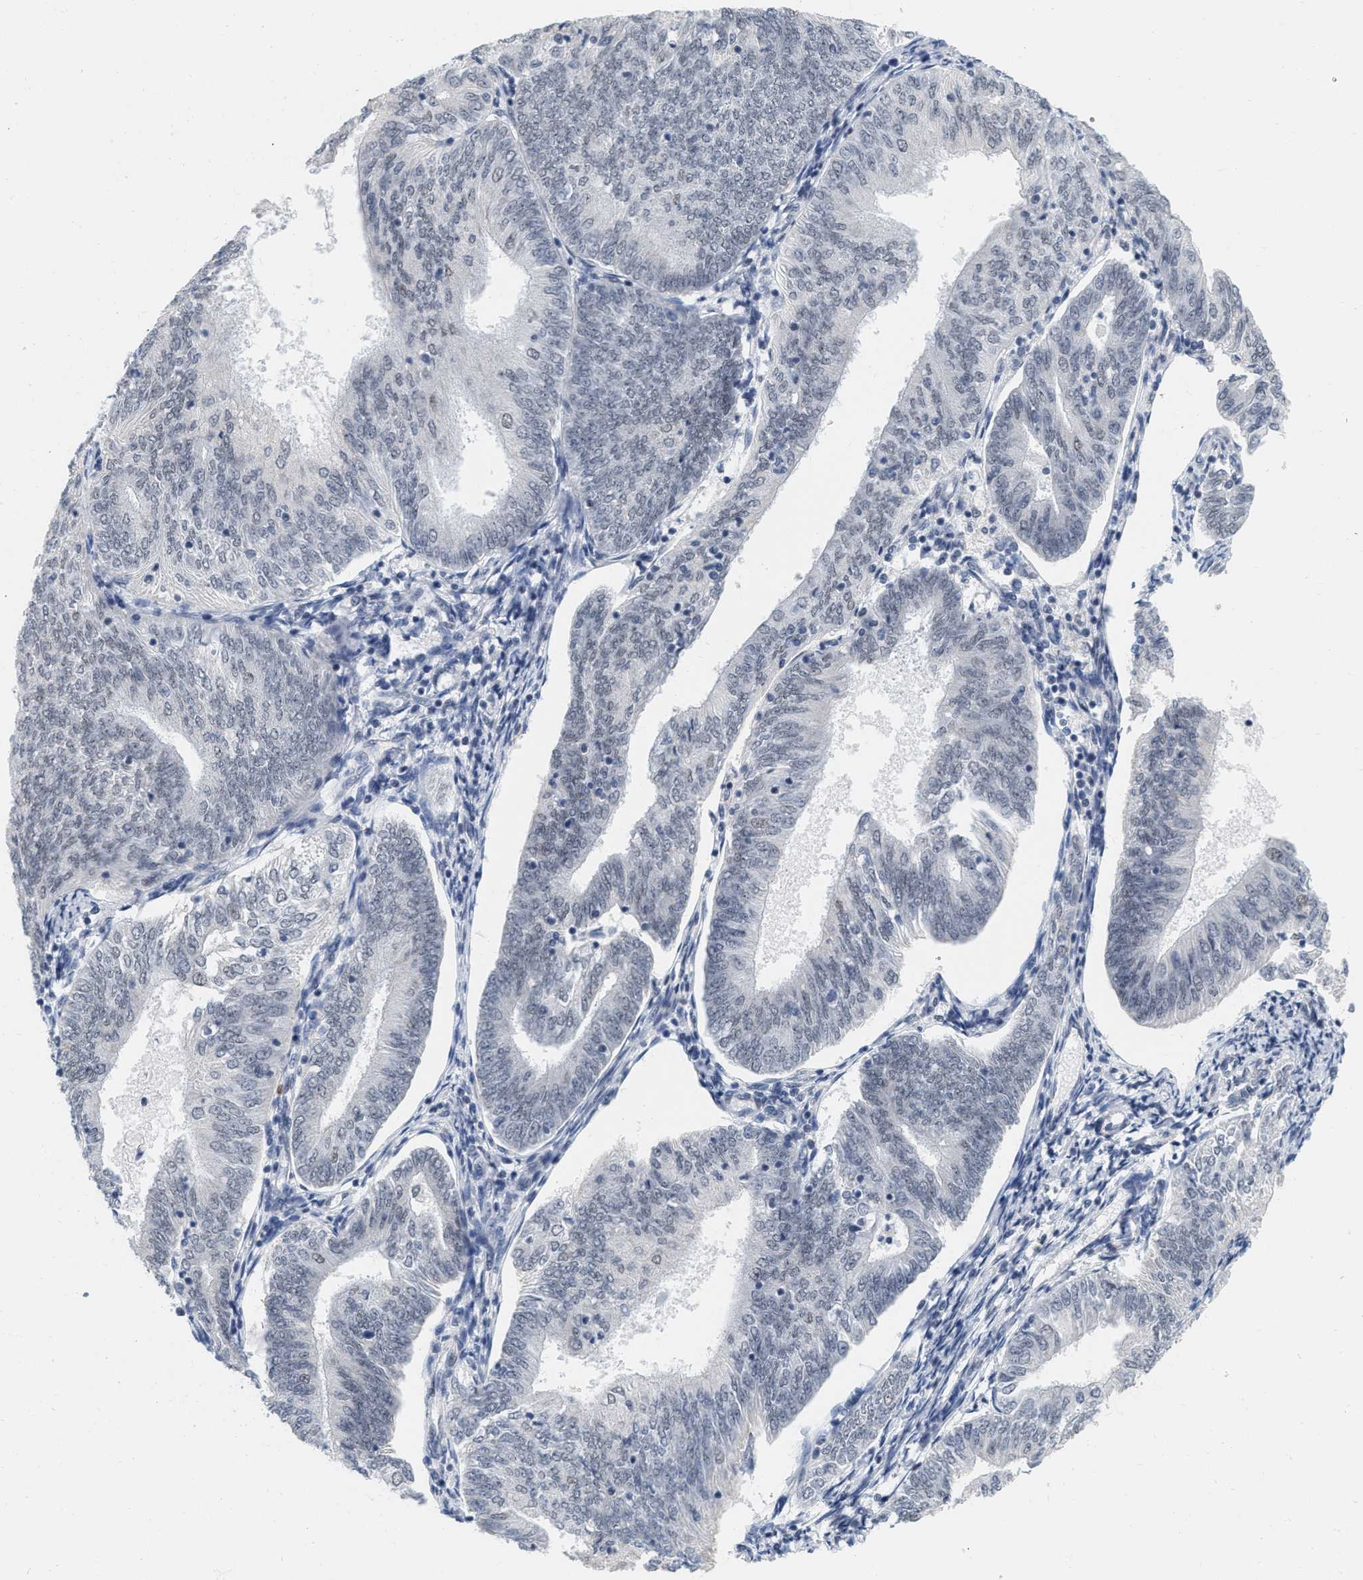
{"staining": {"intensity": "negative", "quantity": "none", "location": "none"}, "tissue": "endometrial cancer", "cell_type": "Tumor cells", "image_type": "cancer", "snomed": [{"axis": "morphology", "description": "Adenocarcinoma, NOS"}, {"axis": "topography", "description": "Endometrium"}], "caption": "This image is of endometrial adenocarcinoma stained with immunohistochemistry (IHC) to label a protein in brown with the nuclei are counter-stained blue. There is no staining in tumor cells.", "gene": "XIRP1", "patient": {"sex": "female", "age": 58}}